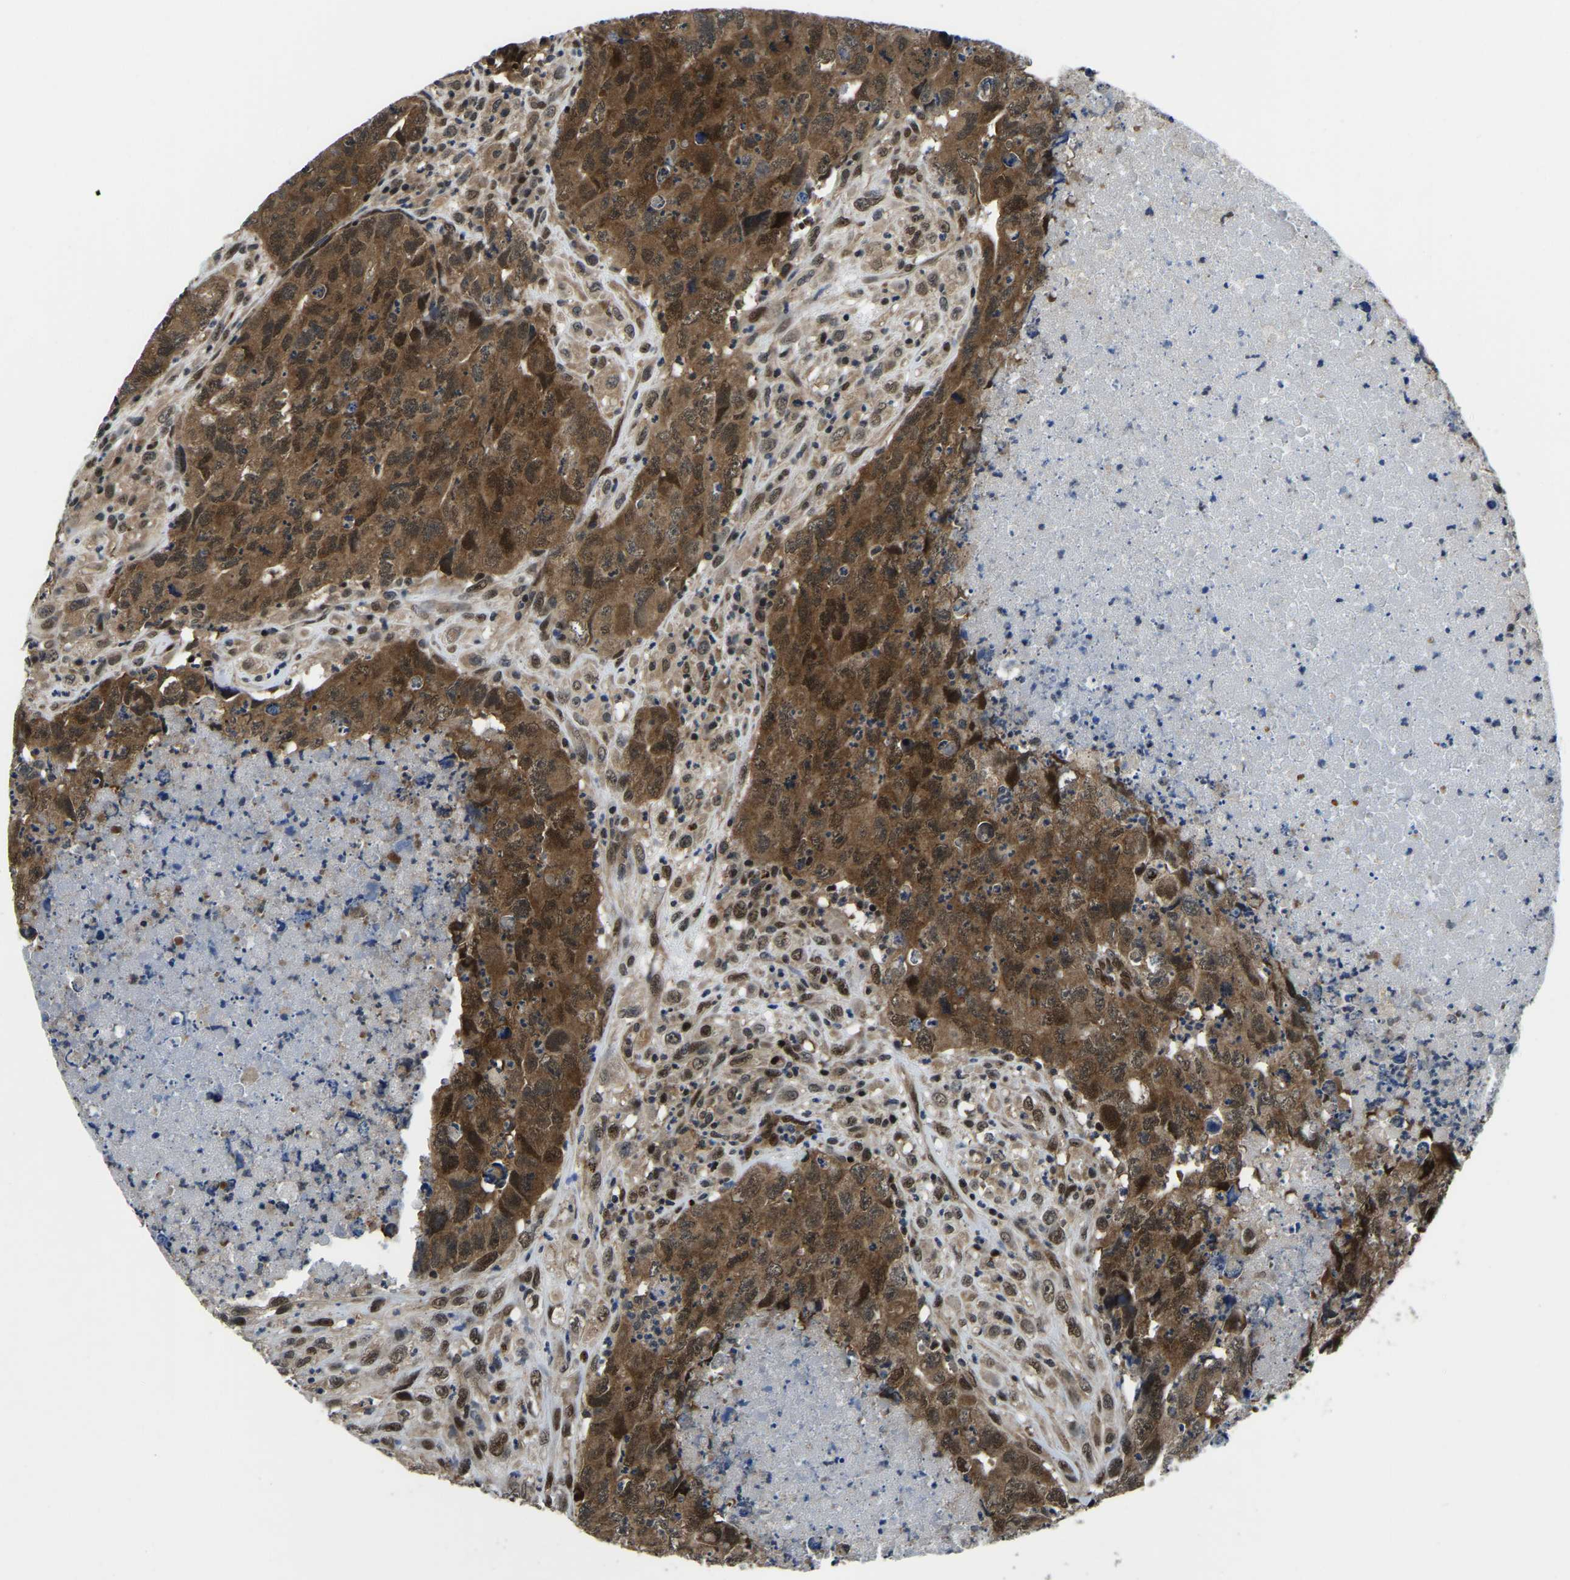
{"staining": {"intensity": "moderate", "quantity": ">75%", "location": "cytoplasmic/membranous,nuclear"}, "tissue": "testis cancer", "cell_type": "Tumor cells", "image_type": "cancer", "snomed": [{"axis": "morphology", "description": "Carcinoma, Embryonal, NOS"}, {"axis": "topography", "description": "Testis"}], "caption": "Protein staining shows moderate cytoplasmic/membranous and nuclear staining in about >75% of tumor cells in testis embryonal carcinoma. (DAB IHC with brightfield microscopy, high magnification).", "gene": "DFFA", "patient": {"sex": "male", "age": 32}}